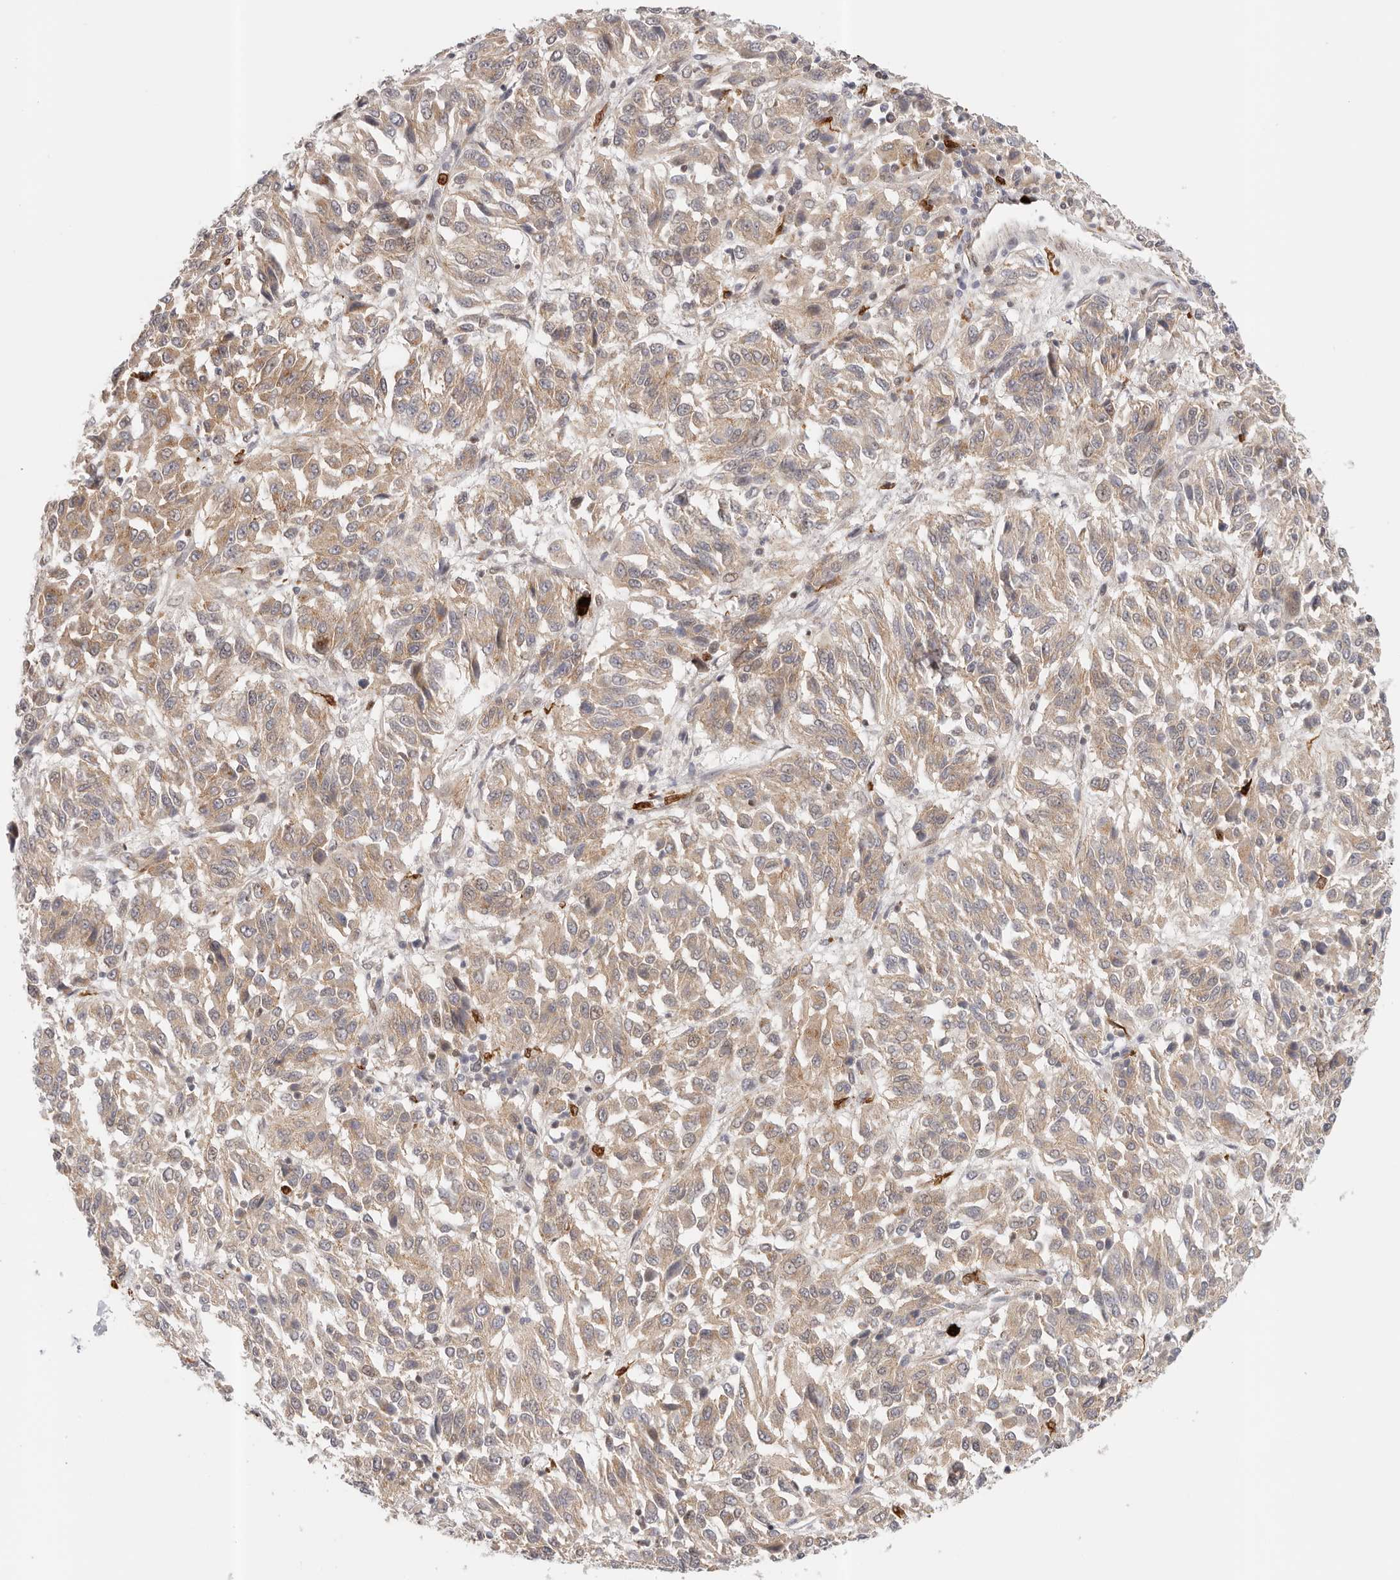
{"staining": {"intensity": "weak", "quantity": ">75%", "location": "cytoplasmic/membranous"}, "tissue": "melanoma", "cell_type": "Tumor cells", "image_type": "cancer", "snomed": [{"axis": "morphology", "description": "Malignant melanoma, Metastatic site"}, {"axis": "topography", "description": "Lung"}], "caption": "Malignant melanoma (metastatic site) stained with DAB (3,3'-diaminobenzidine) IHC displays low levels of weak cytoplasmic/membranous staining in approximately >75% of tumor cells.", "gene": "AFDN", "patient": {"sex": "male", "age": 64}}